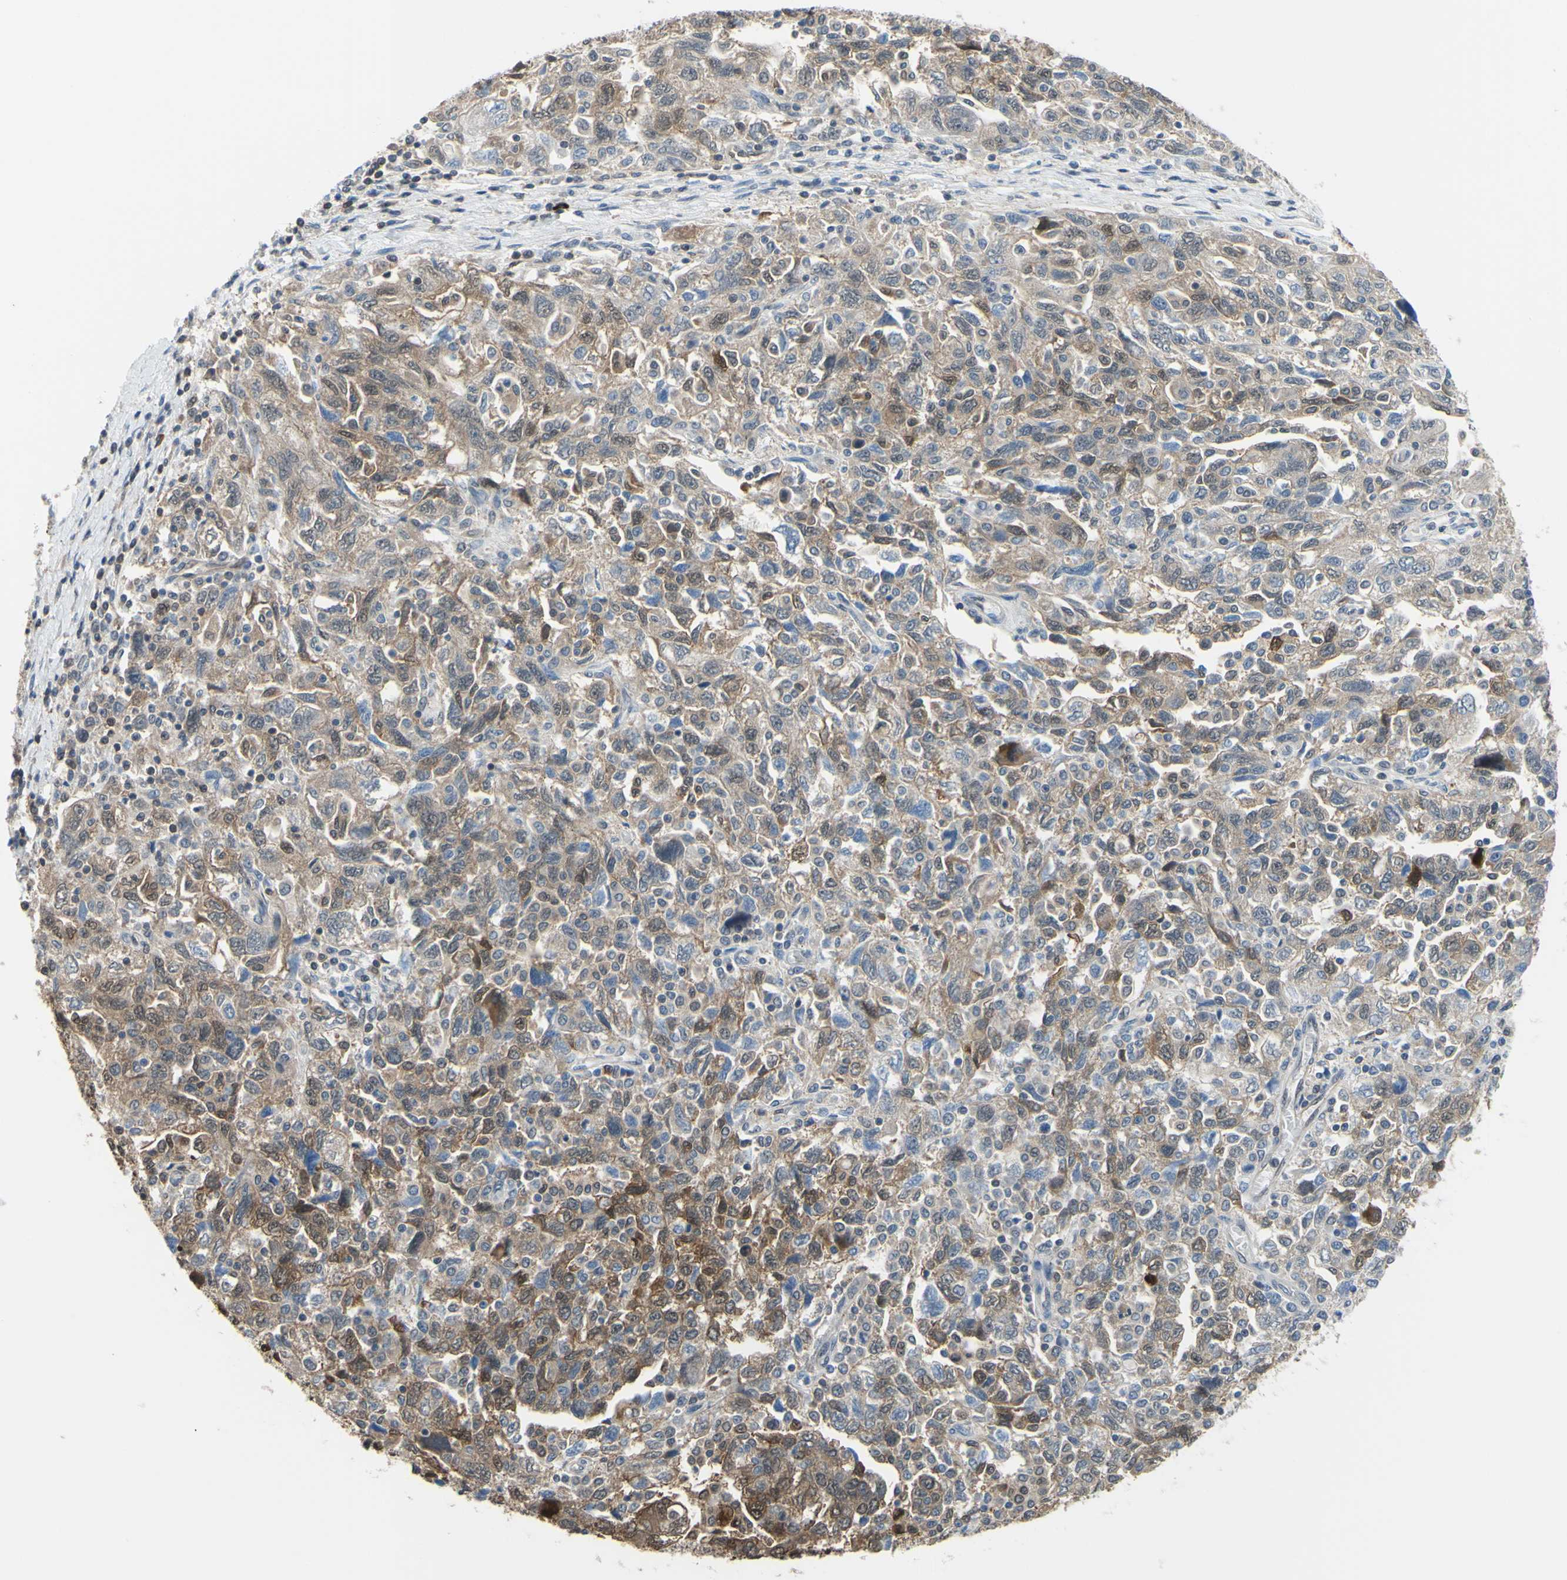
{"staining": {"intensity": "moderate", "quantity": "25%-75%", "location": "cytoplasmic/membranous,nuclear"}, "tissue": "ovarian cancer", "cell_type": "Tumor cells", "image_type": "cancer", "snomed": [{"axis": "morphology", "description": "Carcinoma, NOS"}, {"axis": "morphology", "description": "Cystadenocarcinoma, serous, NOS"}, {"axis": "topography", "description": "Ovary"}], "caption": "Immunohistochemistry of human serous cystadenocarcinoma (ovarian) reveals medium levels of moderate cytoplasmic/membranous and nuclear positivity in about 25%-75% of tumor cells. The staining was performed using DAB (3,3'-diaminobenzidine), with brown indicating positive protein expression. Nuclei are stained blue with hematoxylin.", "gene": "UPK3B", "patient": {"sex": "female", "age": 69}}